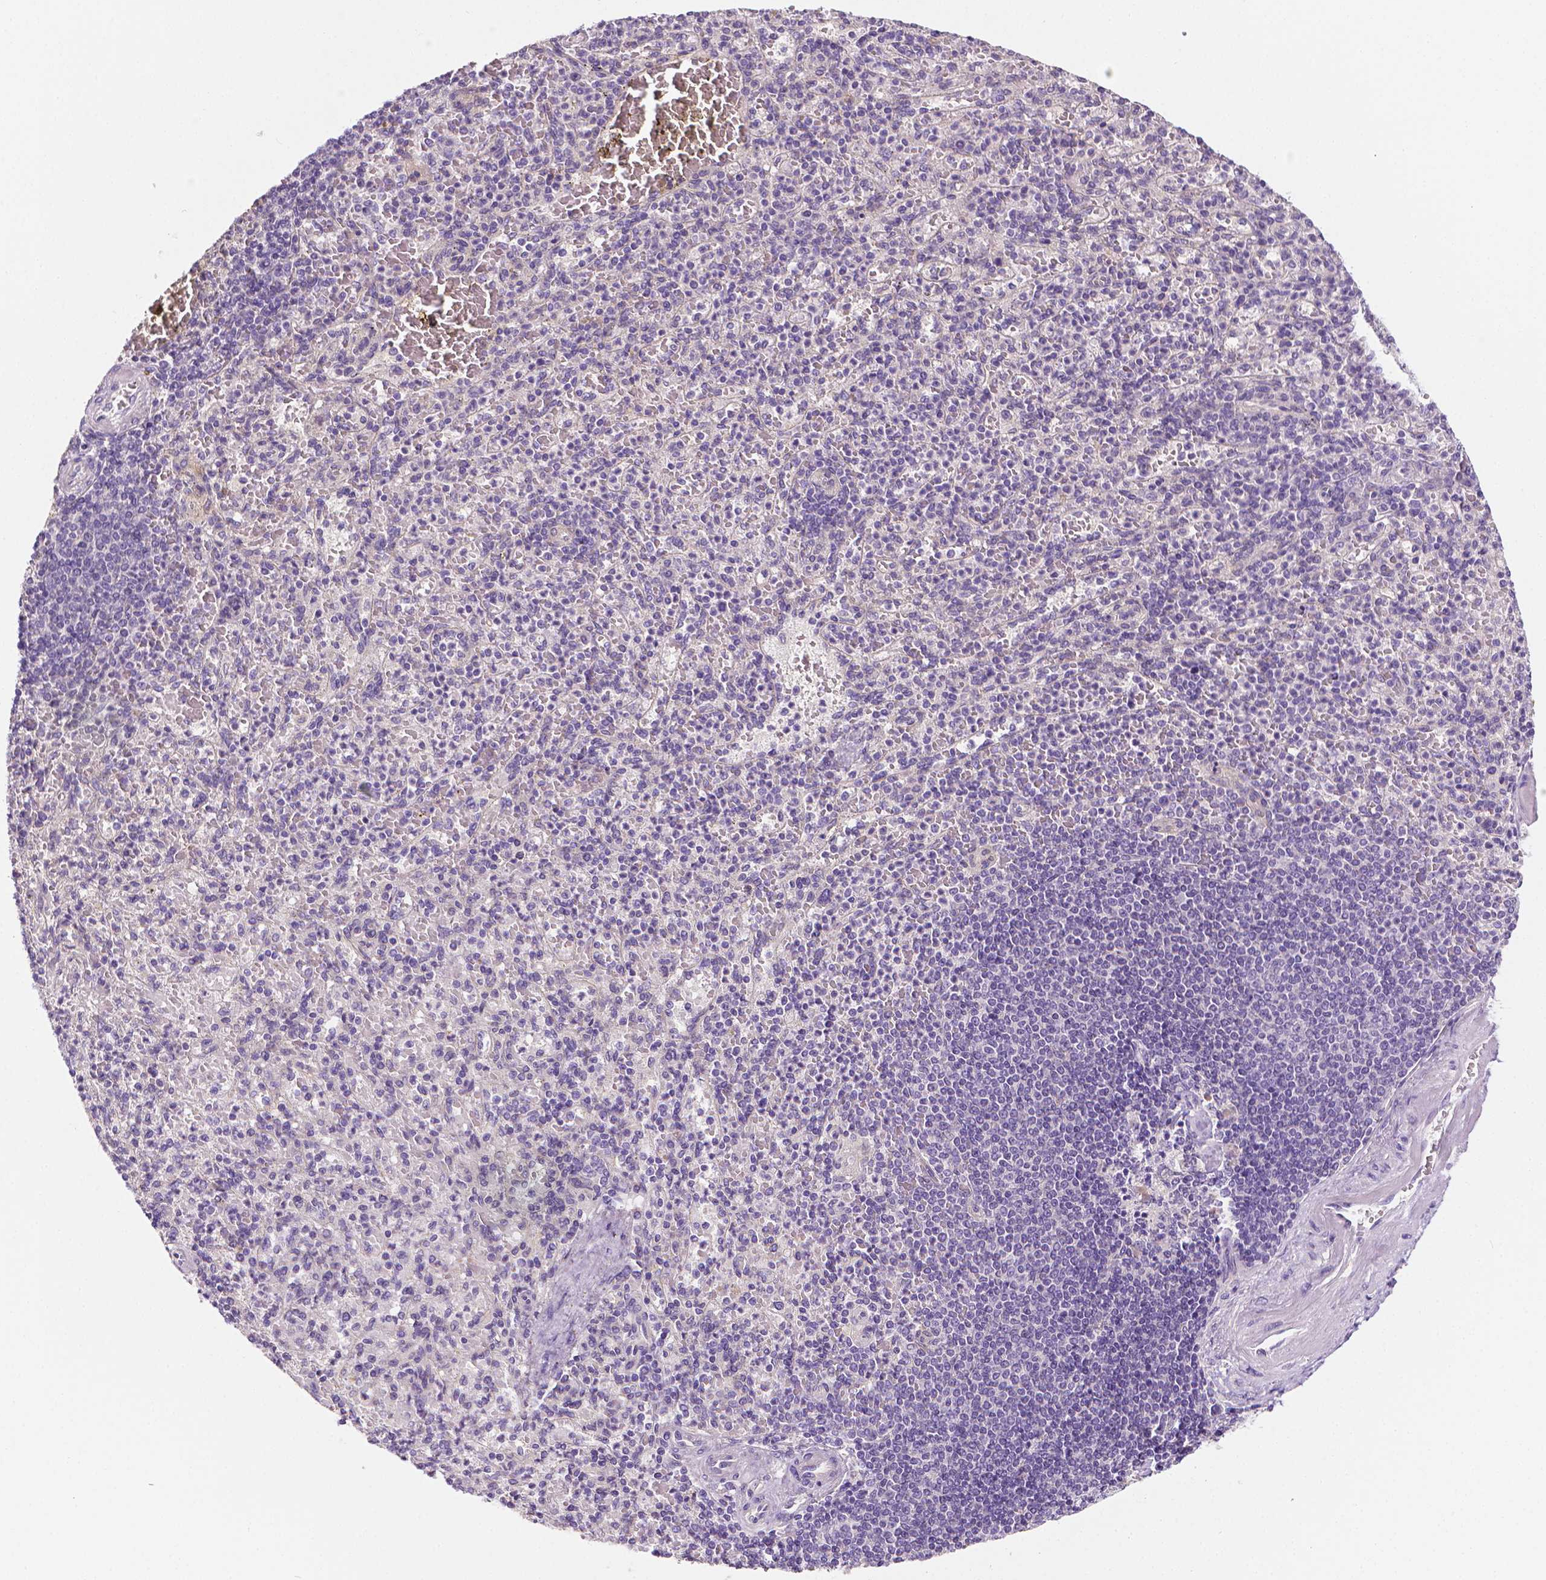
{"staining": {"intensity": "negative", "quantity": "none", "location": "none"}, "tissue": "spleen", "cell_type": "Cells in red pulp", "image_type": "normal", "snomed": [{"axis": "morphology", "description": "Normal tissue, NOS"}, {"axis": "topography", "description": "Spleen"}], "caption": "Cells in red pulp are negative for protein expression in normal human spleen. The staining was performed using DAB to visualize the protein expression in brown, while the nuclei were stained in blue with hematoxylin (Magnification: 20x).", "gene": "MCOLN3", "patient": {"sex": "female", "age": 74}}